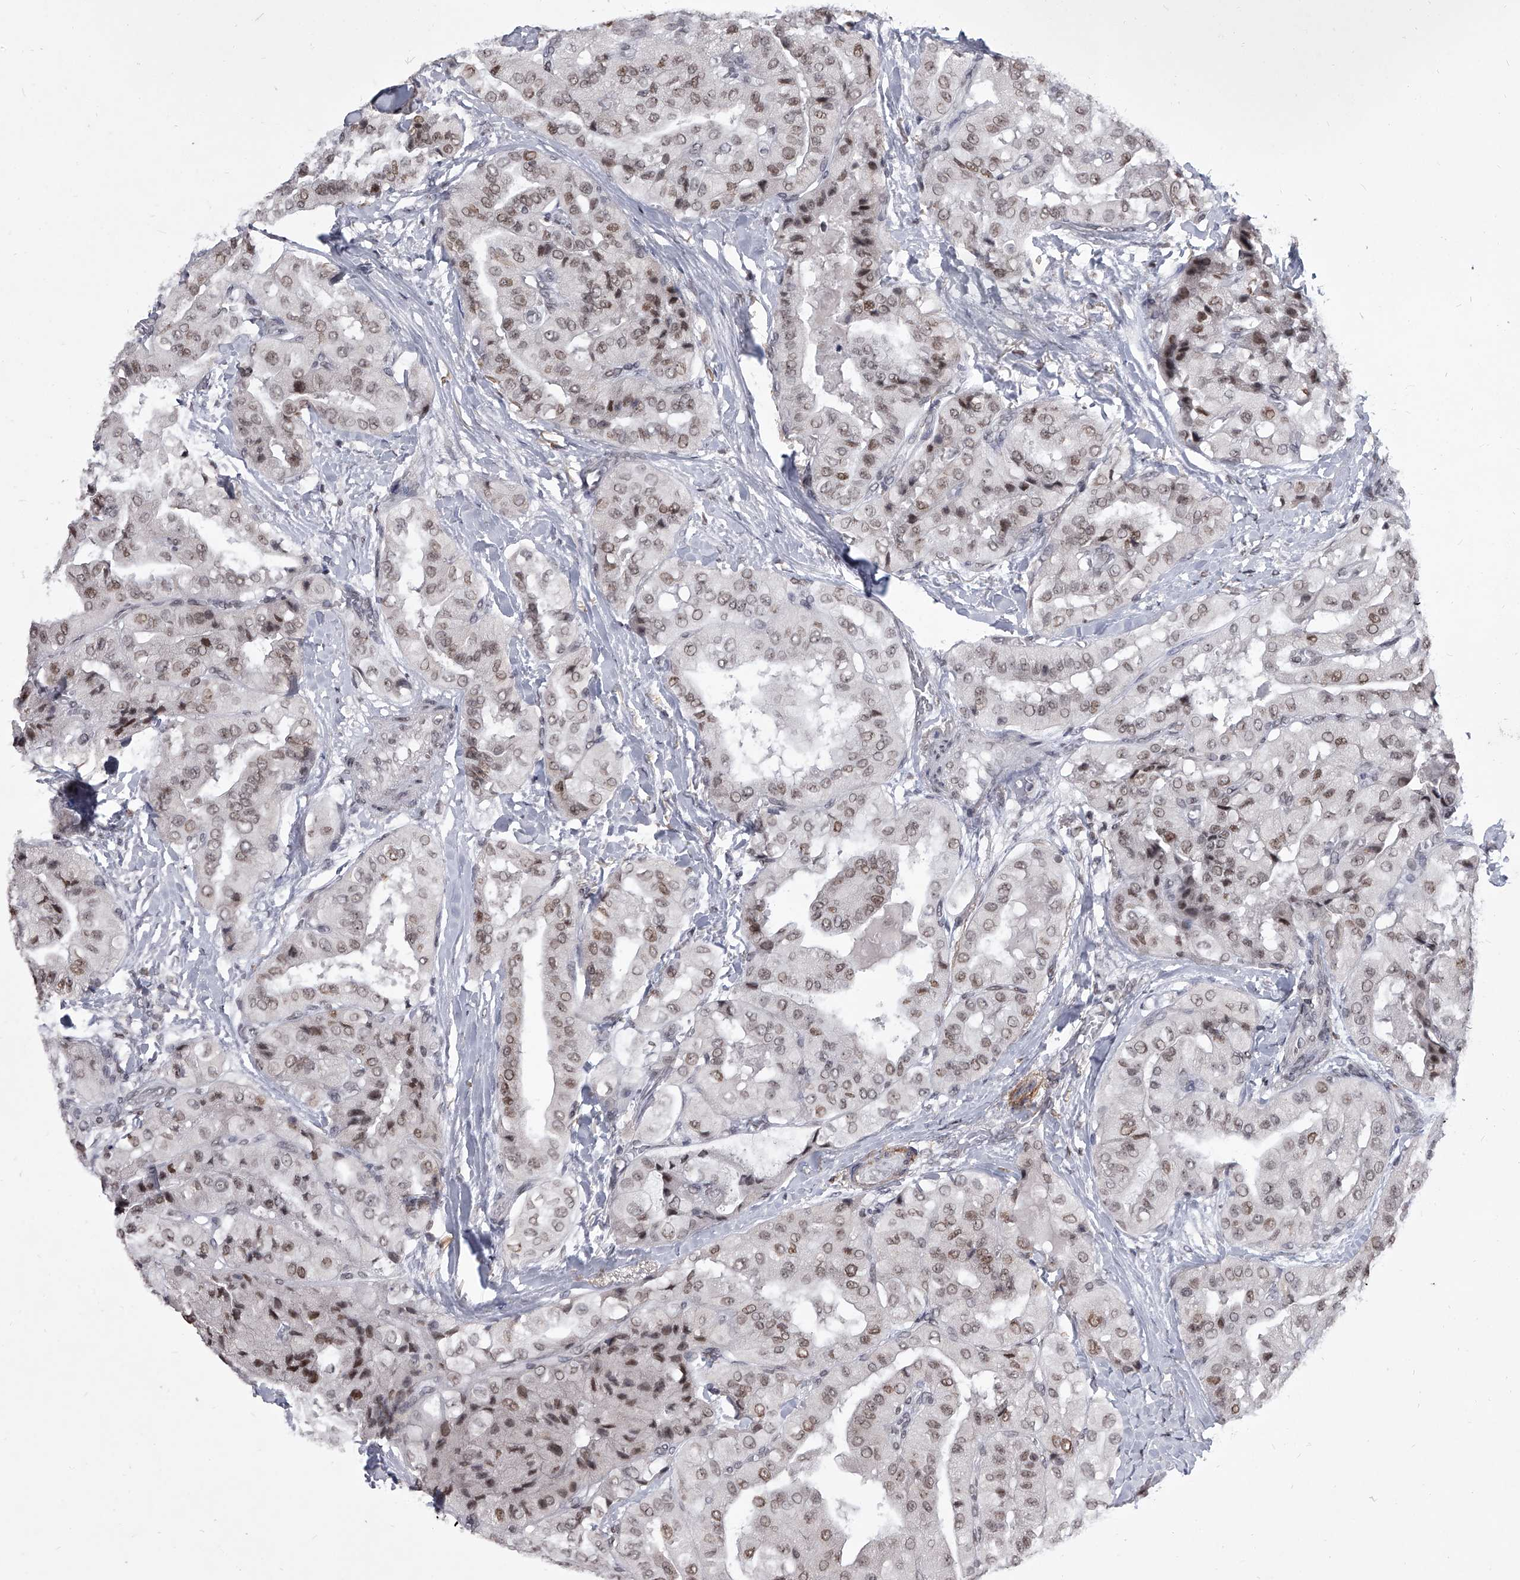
{"staining": {"intensity": "moderate", "quantity": ">75%", "location": "nuclear"}, "tissue": "thyroid cancer", "cell_type": "Tumor cells", "image_type": "cancer", "snomed": [{"axis": "morphology", "description": "Papillary adenocarcinoma, NOS"}, {"axis": "topography", "description": "Thyroid gland"}], "caption": "Thyroid papillary adenocarcinoma tissue exhibits moderate nuclear positivity in approximately >75% of tumor cells, visualized by immunohistochemistry.", "gene": "PPIL4", "patient": {"sex": "female", "age": 59}}